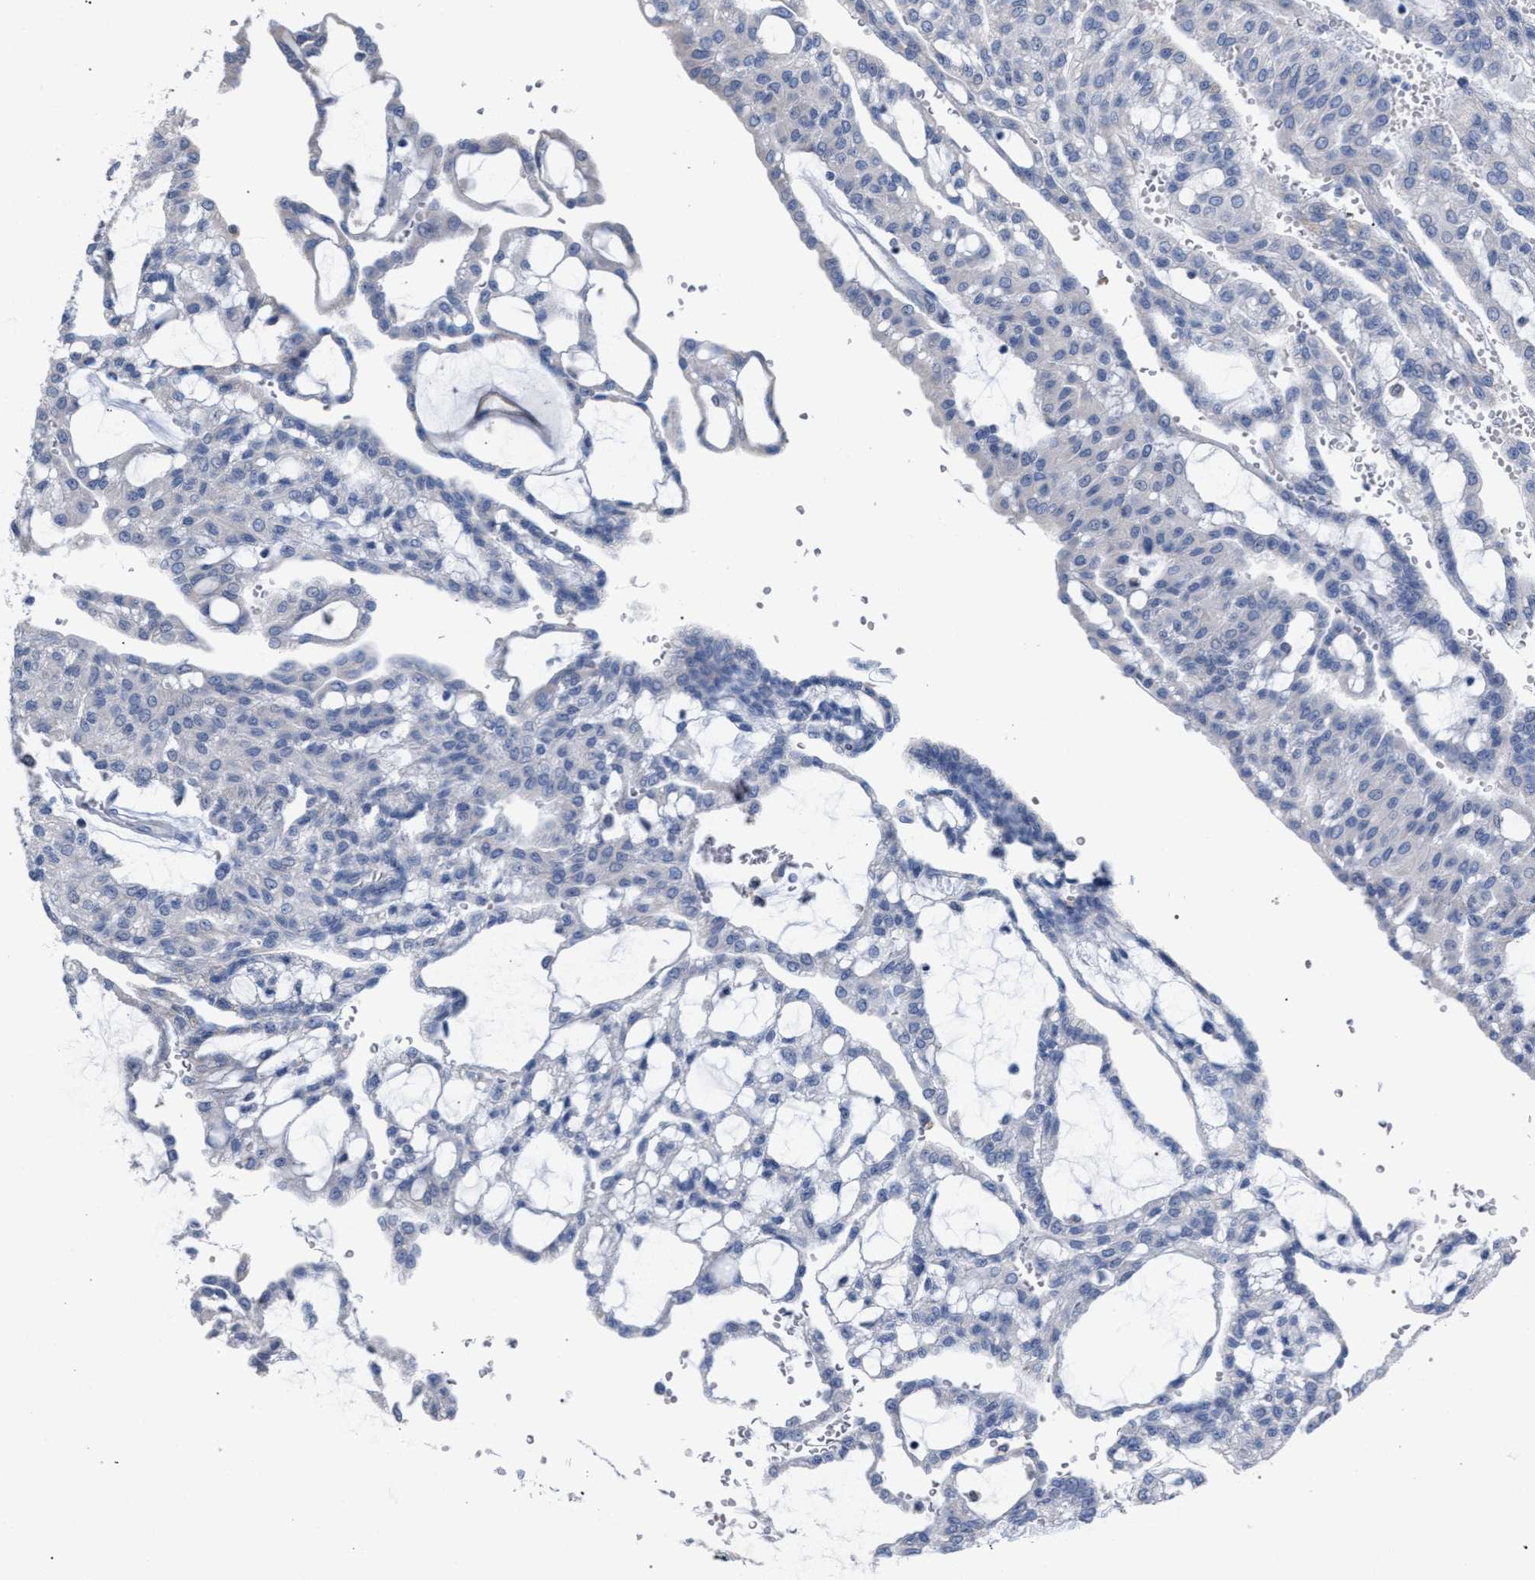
{"staining": {"intensity": "negative", "quantity": "none", "location": "none"}, "tissue": "renal cancer", "cell_type": "Tumor cells", "image_type": "cancer", "snomed": [{"axis": "morphology", "description": "Adenocarcinoma, NOS"}, {"axis": "topography", "description": "Kidney"}], "caption": "High magnification brightfield microscopy of renal cancer (adenocarcinoma) stained with DAB (brown) and counterstained with hematoxylin (blue): tumor cells show no significant positivity.", "gene": "RNF135", "patient": {"sex": "male", "age": 63}}